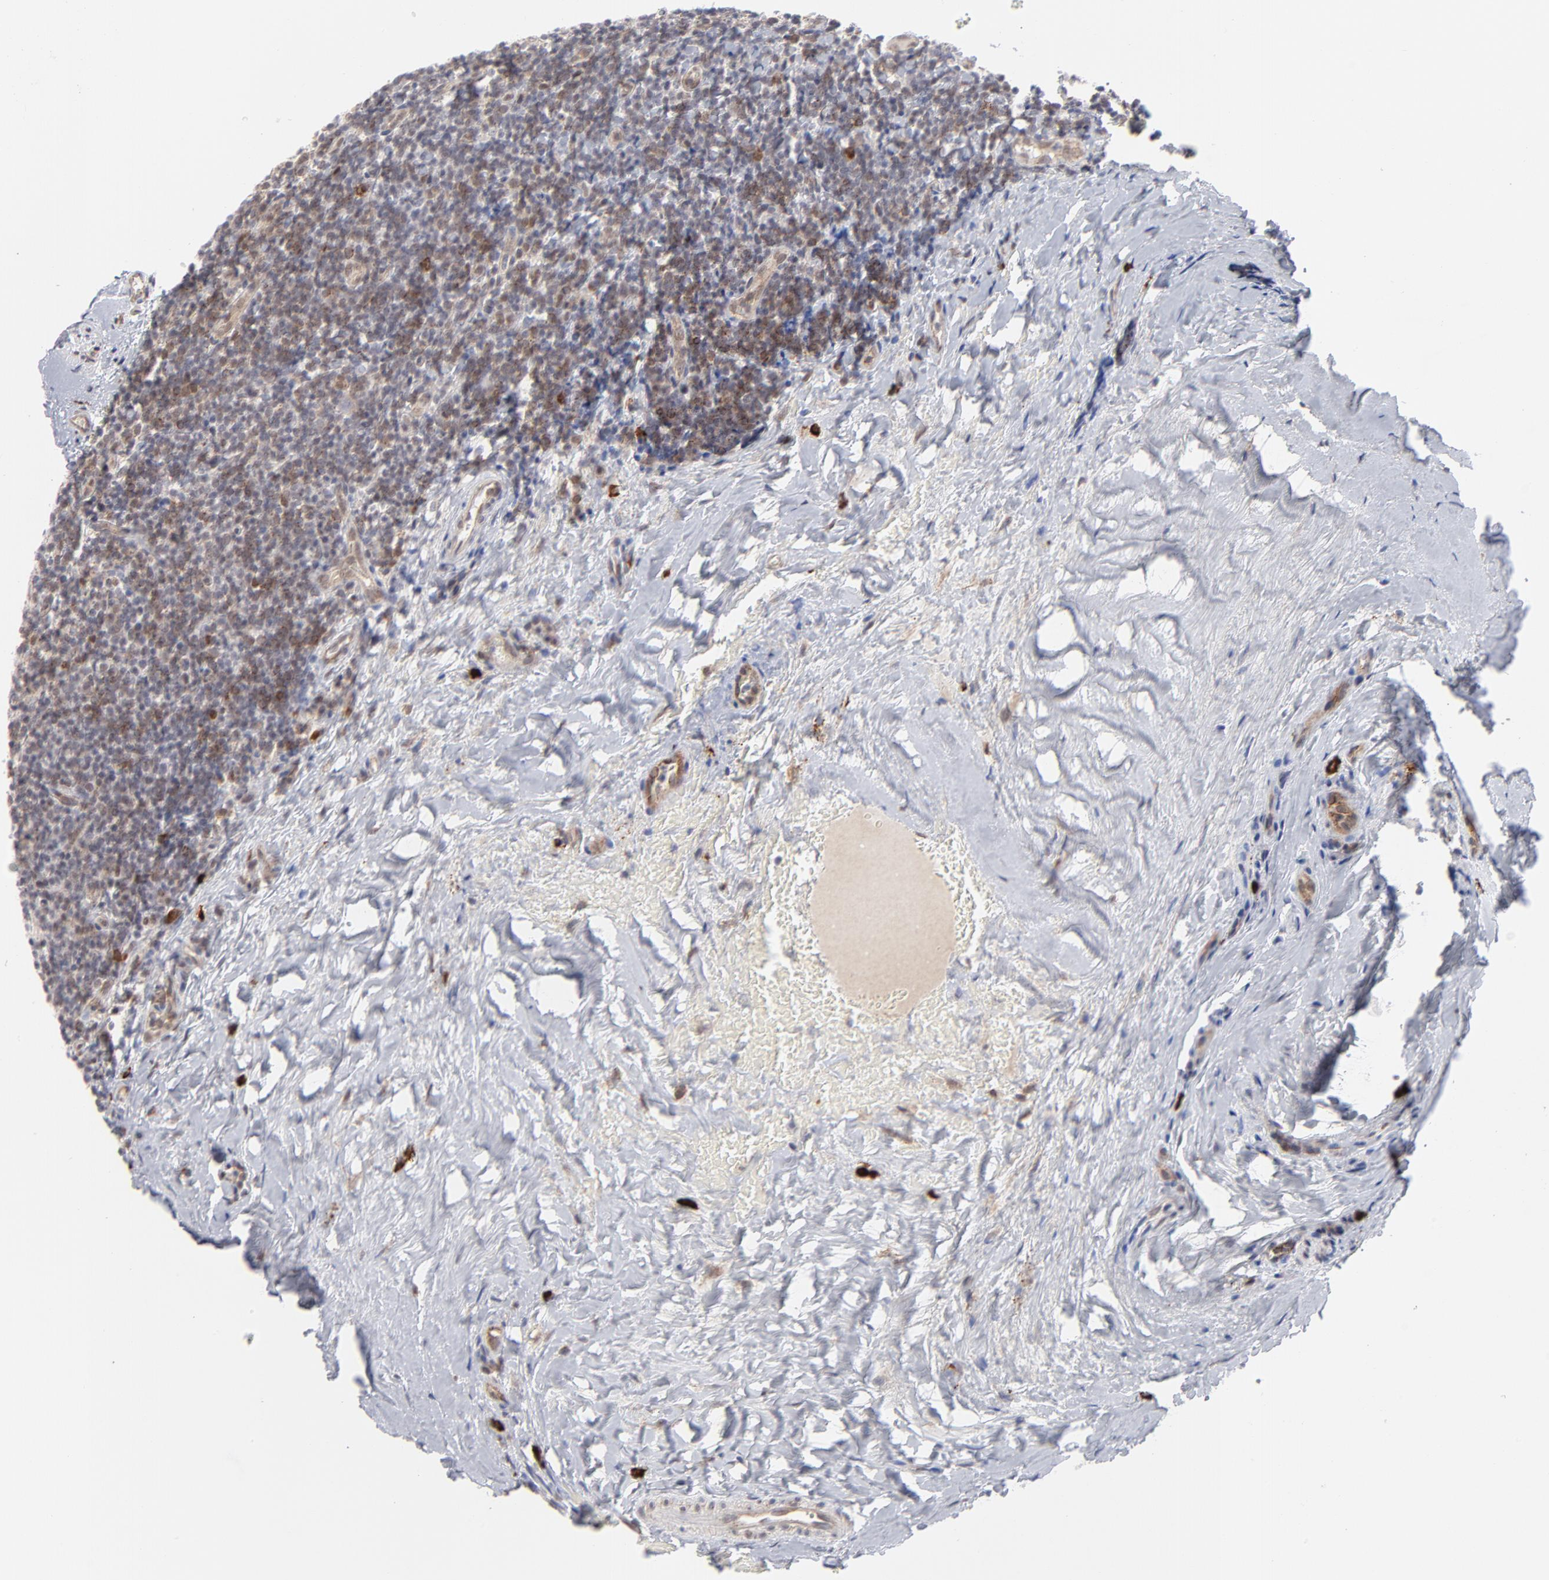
{"staining": {"intensity": "weak", "quantity": "25%-75%", "location": "cytoplasmic/membranous,nuclear"}, "tissue": "tonsil", "cell_type": "Germinal center cells", "image_type": "normal", "snomed": [{"axis": "morphology", "description": "Normal tissue, NOS"}, {"axis": "topography", "description": "Tonsil"}], "caption": "Immunohistochemistry of benign tonsil shows low levels of weak cytoplasmic/membranous,nuclear positivity in approximately 25%-75% of germinal center cells.", "gene": "NBN", "patient": {"sex": "male", "age": 31}}